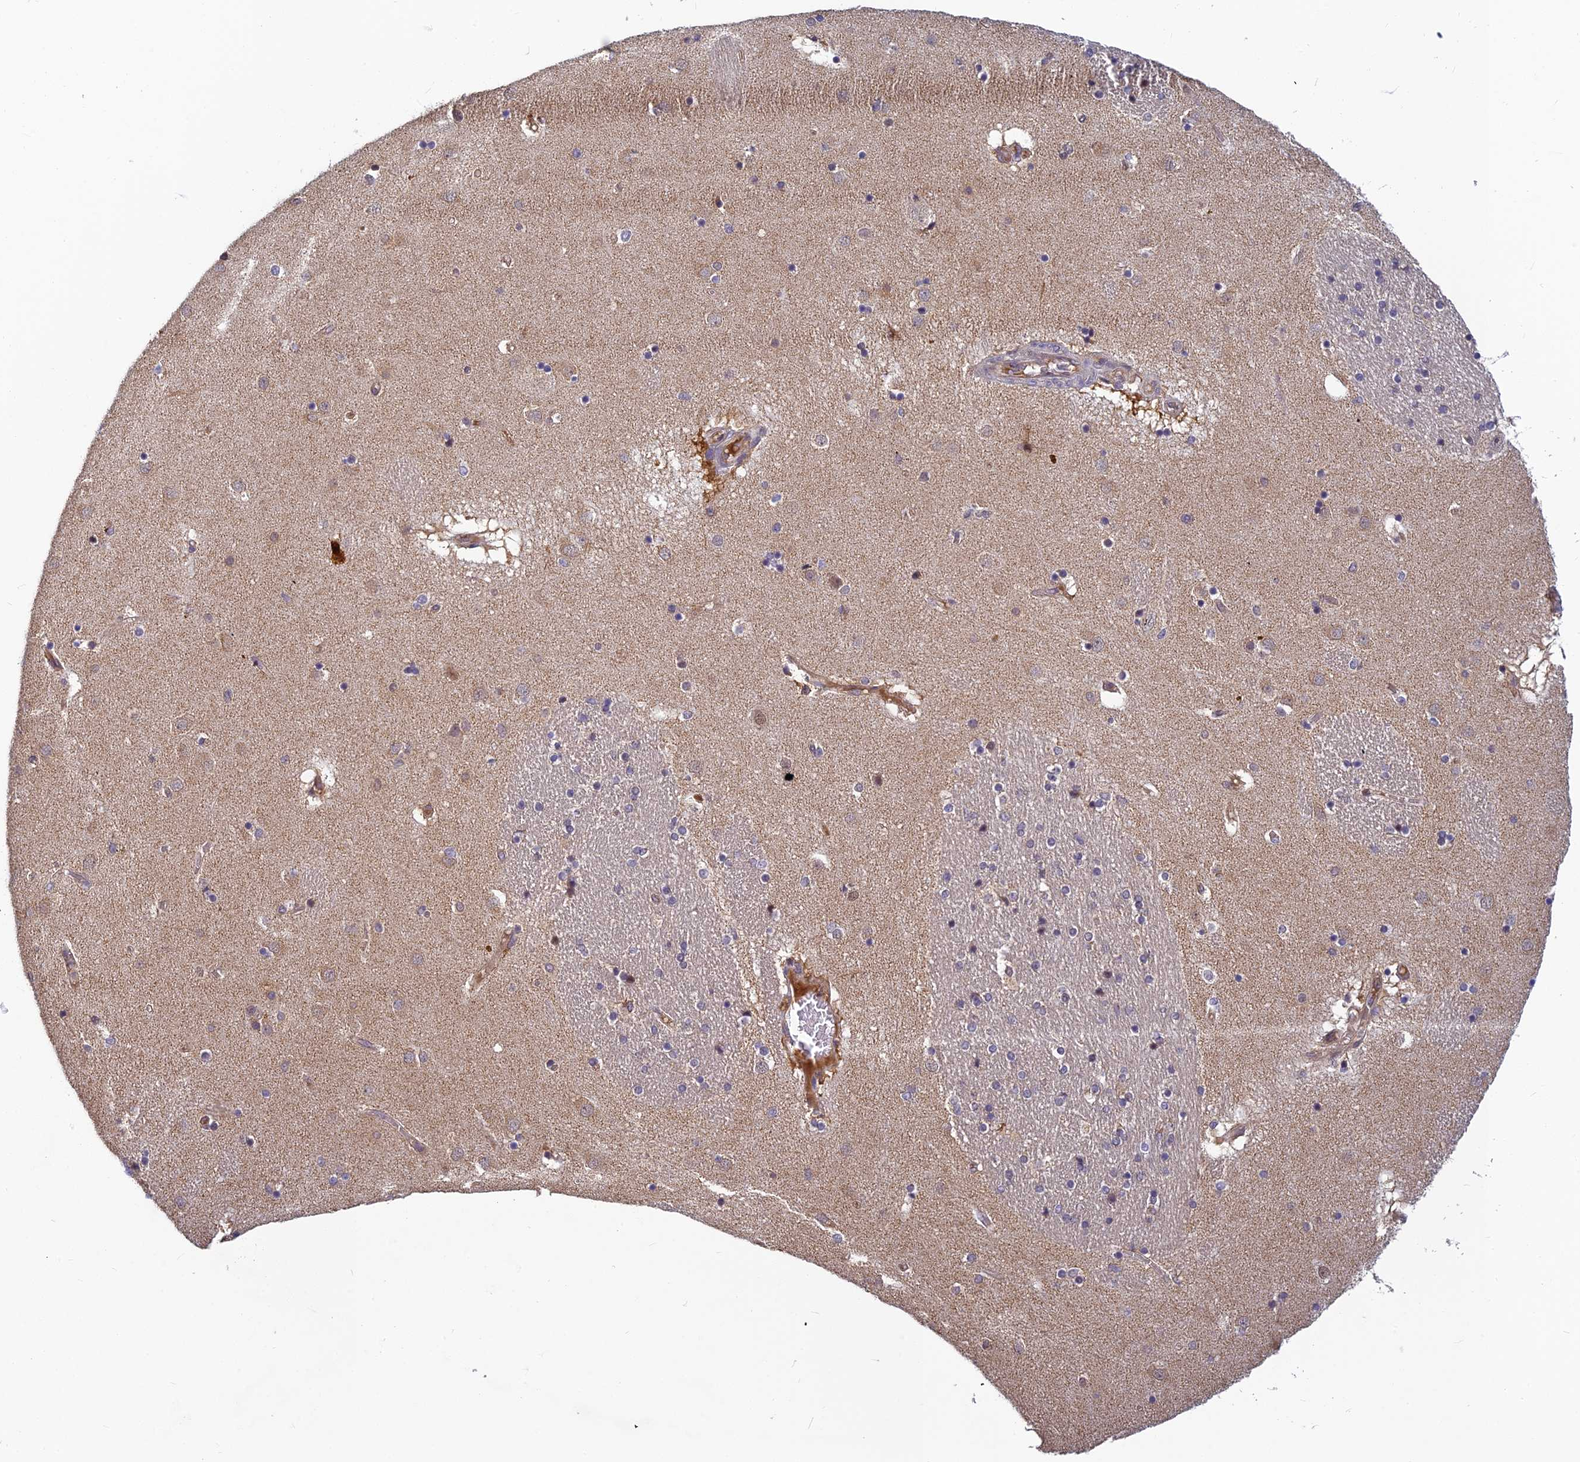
{"staining": {"intensity": "weak", "quantity": "<25%", "location": "cytoplasmic/membranous"}, "tissue": "caudate", "cell_type": "Glial cells", "image_type": "normal", "snomed": [{"axis": "morphology", "description": "Normal tissue, NOS"}, {"axis": "topography", "description": "Lateral ventricle wall"}], "caption": "DAB immunohistochemical staining of unremarkable human caudate reveals no significant expression in glial cells.", "gene": "PIKFYVE", "patient": {"sex": "male", "age": 70}}